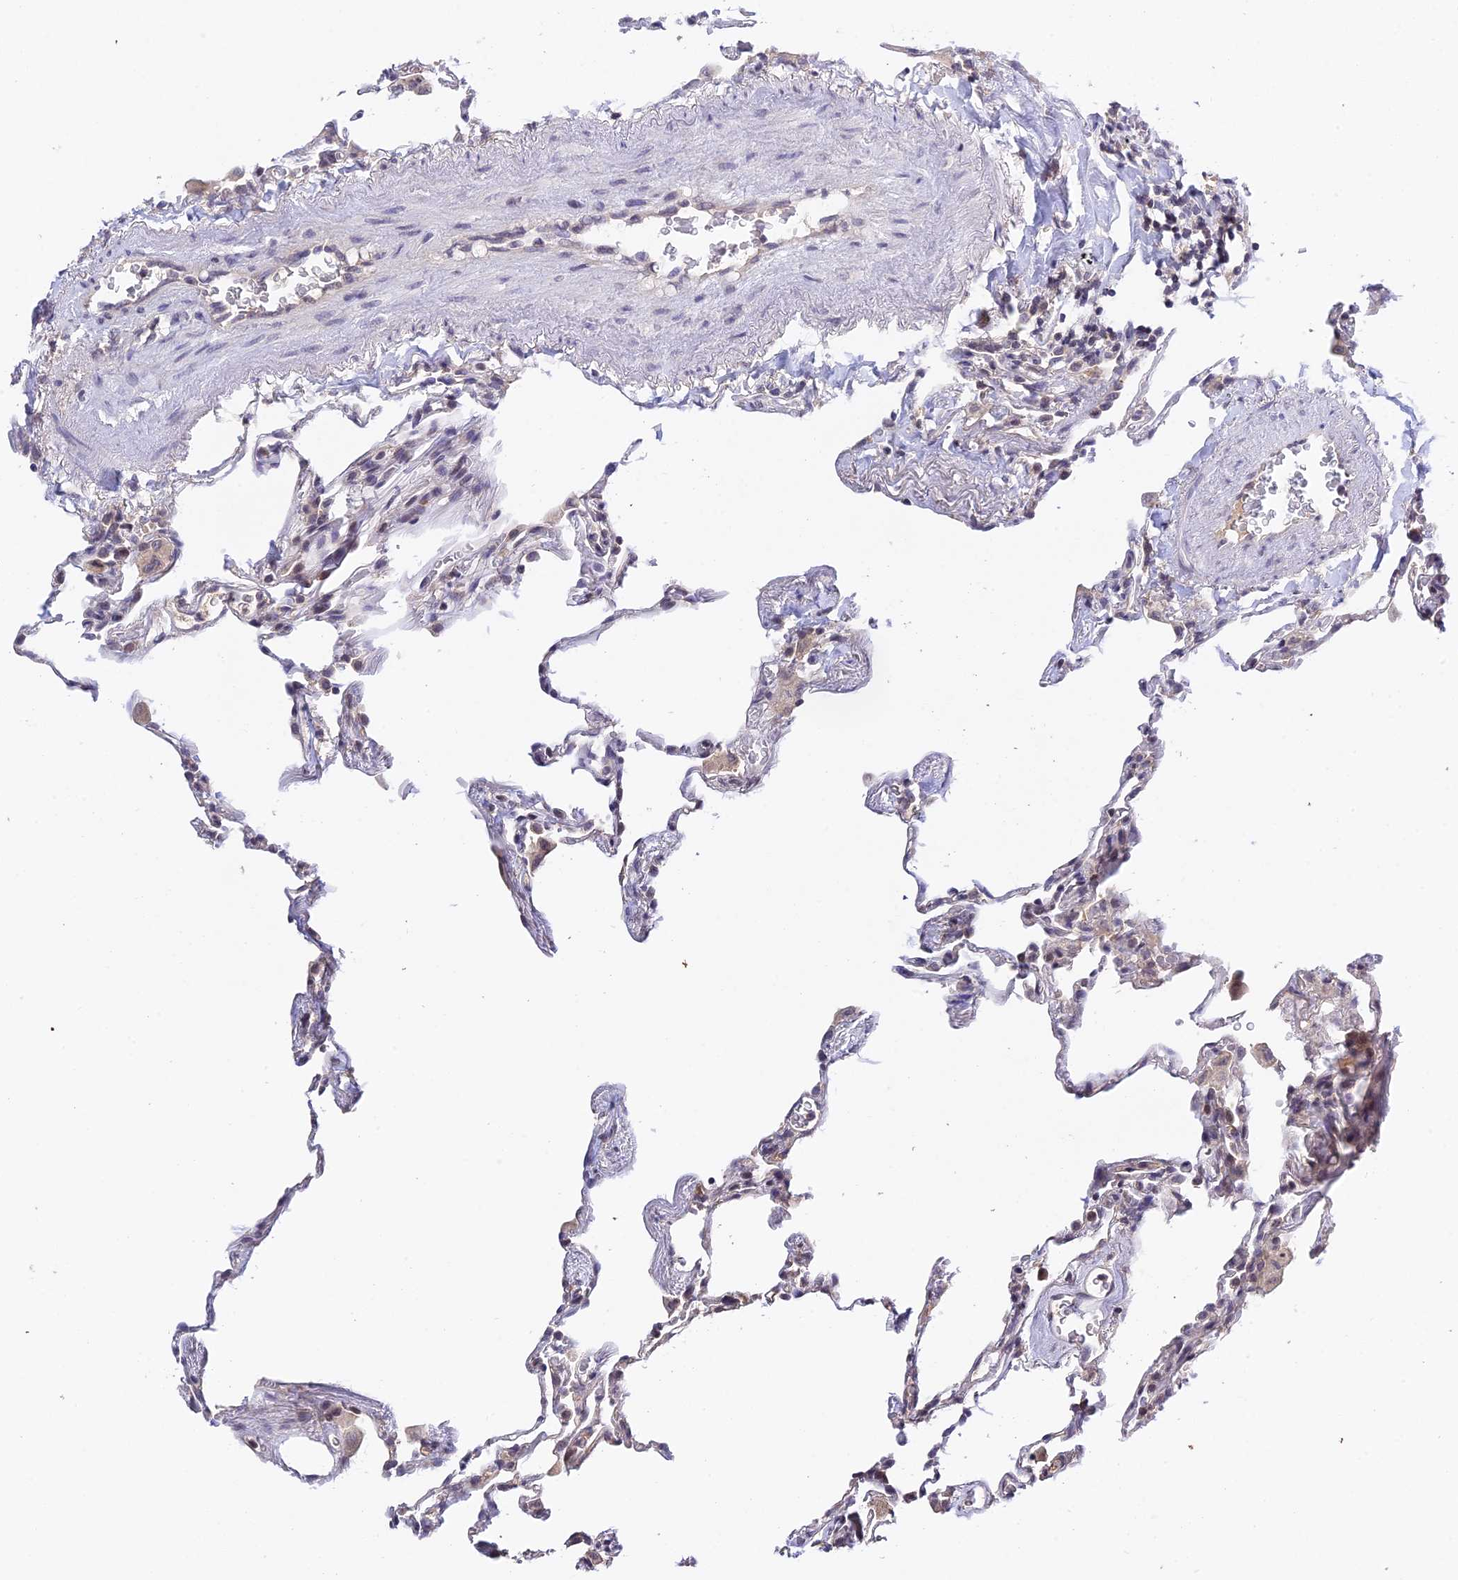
{"staining": {"intensity": "weak", "quantity": "<25%", "location": "cytoplasmic/membranous"}, "tissue": "lung", "cell_type": "Alveolar cells", "image_type": "normal", "snomed": [{"axis": "morphology", "description": "Normal tissue, NOS"}, {"axis": "topography", "description": "Lung"}], "caption": "High magnification brightfield microscopy of benign lung stained with DAB (3,3'-diaminobenzidine) (brown) and counterstained with hematoxylin (blue): alveolar cells show no significant staining. (Stains: DAB (3,3'-diaminobenzidine) IHC with hematoxylin counter stain, Microscopy: brightfield microscopy at high magnification).", "gene": "TEKT1", "patient": {"sex": "male", "age": 59}}